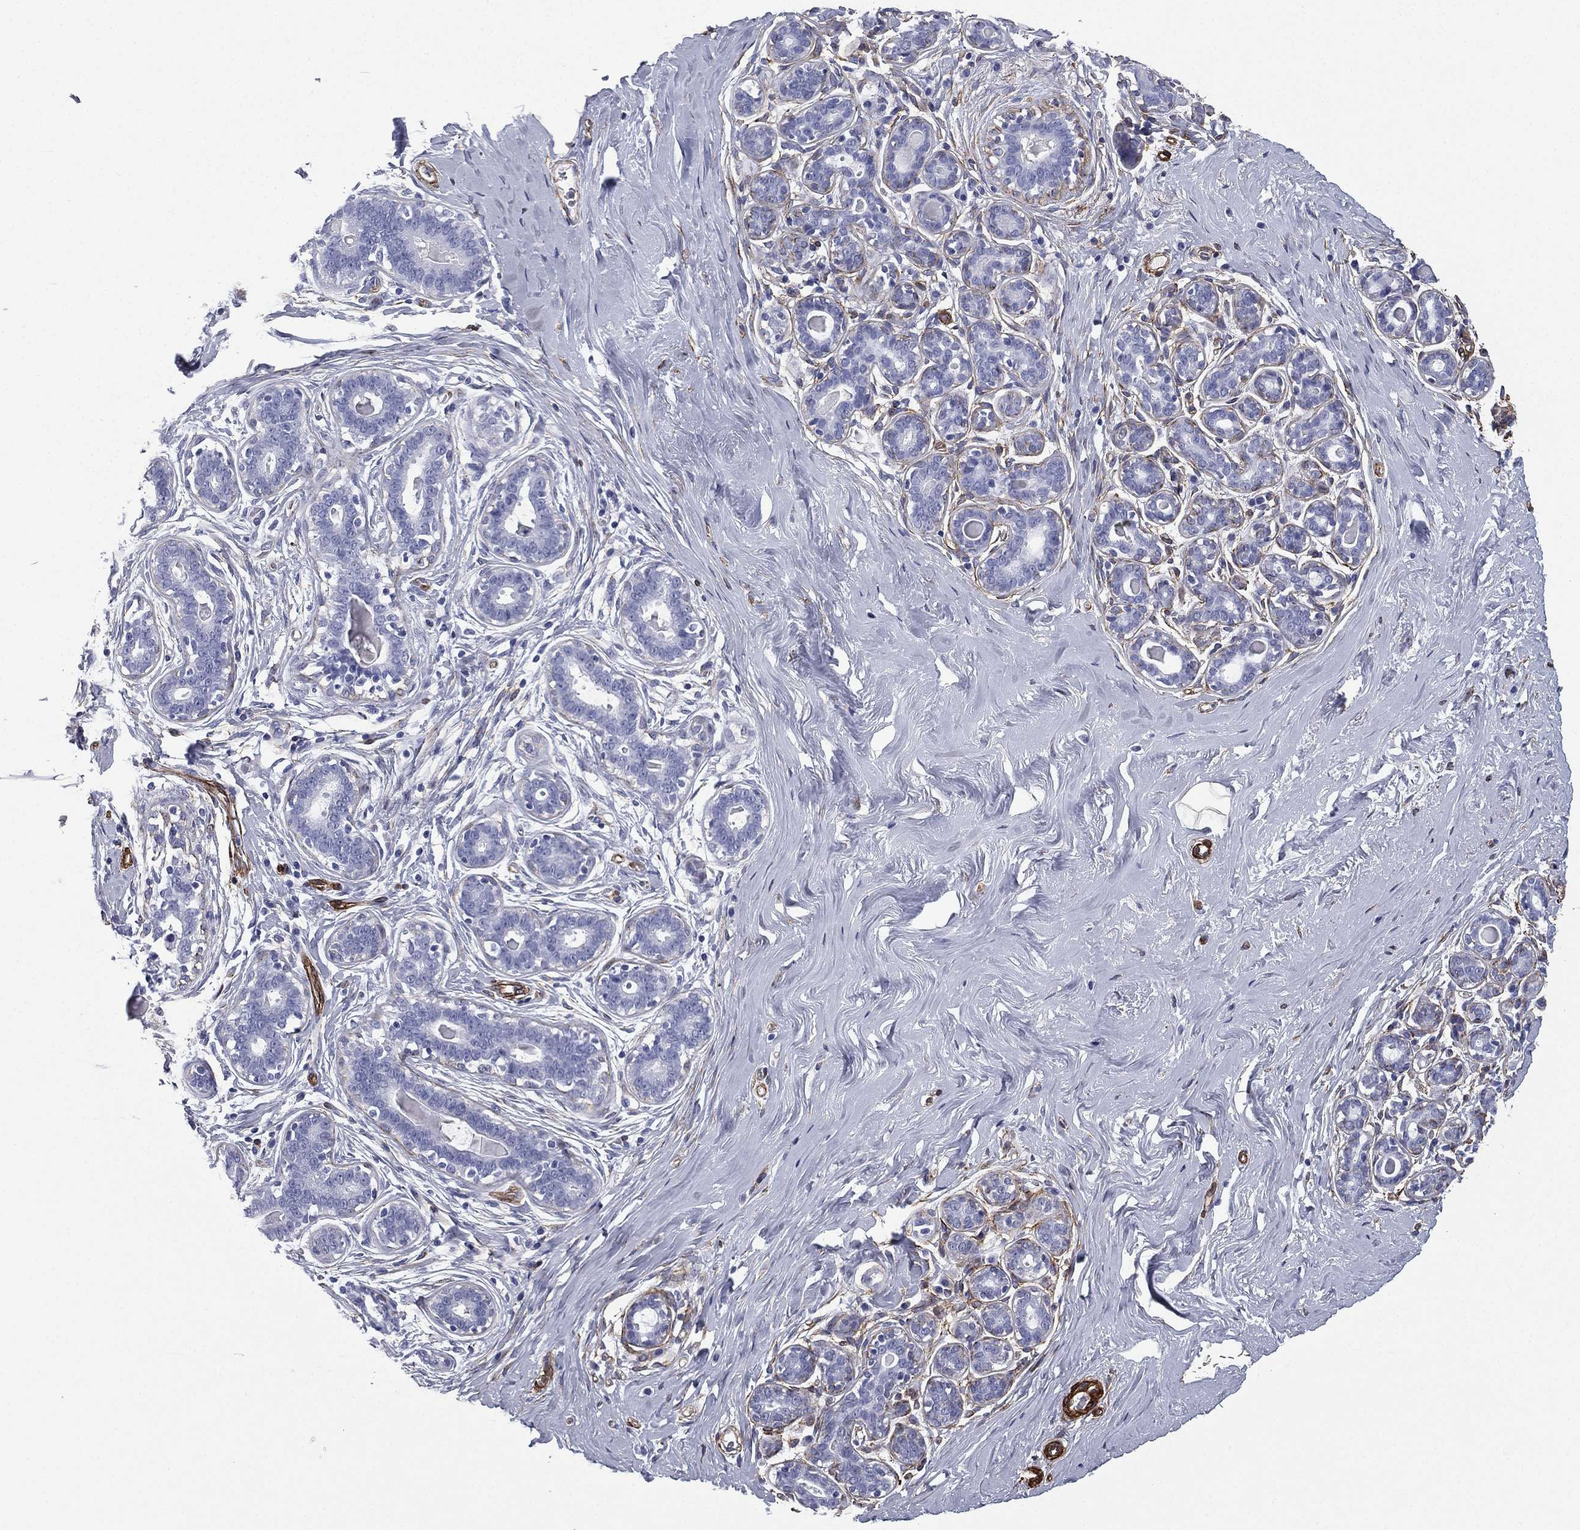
{"staining": {"intensity": "weak", "quantity": ">75%", "location": "cytoplasmic/membranous"}, "tissue": "breast", "cell_type": "Adipocytes", "image_type": "normal", "snomed": [{"axis": "morphology", "description": "Normal tissue, NOS"}, {"axis": "topography", "description": "Skin"}, {"axis": "topography", "description": "Breast"}], "caption": "Adipocytes exhibit low levels of weak cytoplasmic/membranous expression in approximately >75% of cells in normal human breast. Nuclei are stained in blue.", "gene": "CAVIN3", "patient": {"sex": "female", "age": 43}}